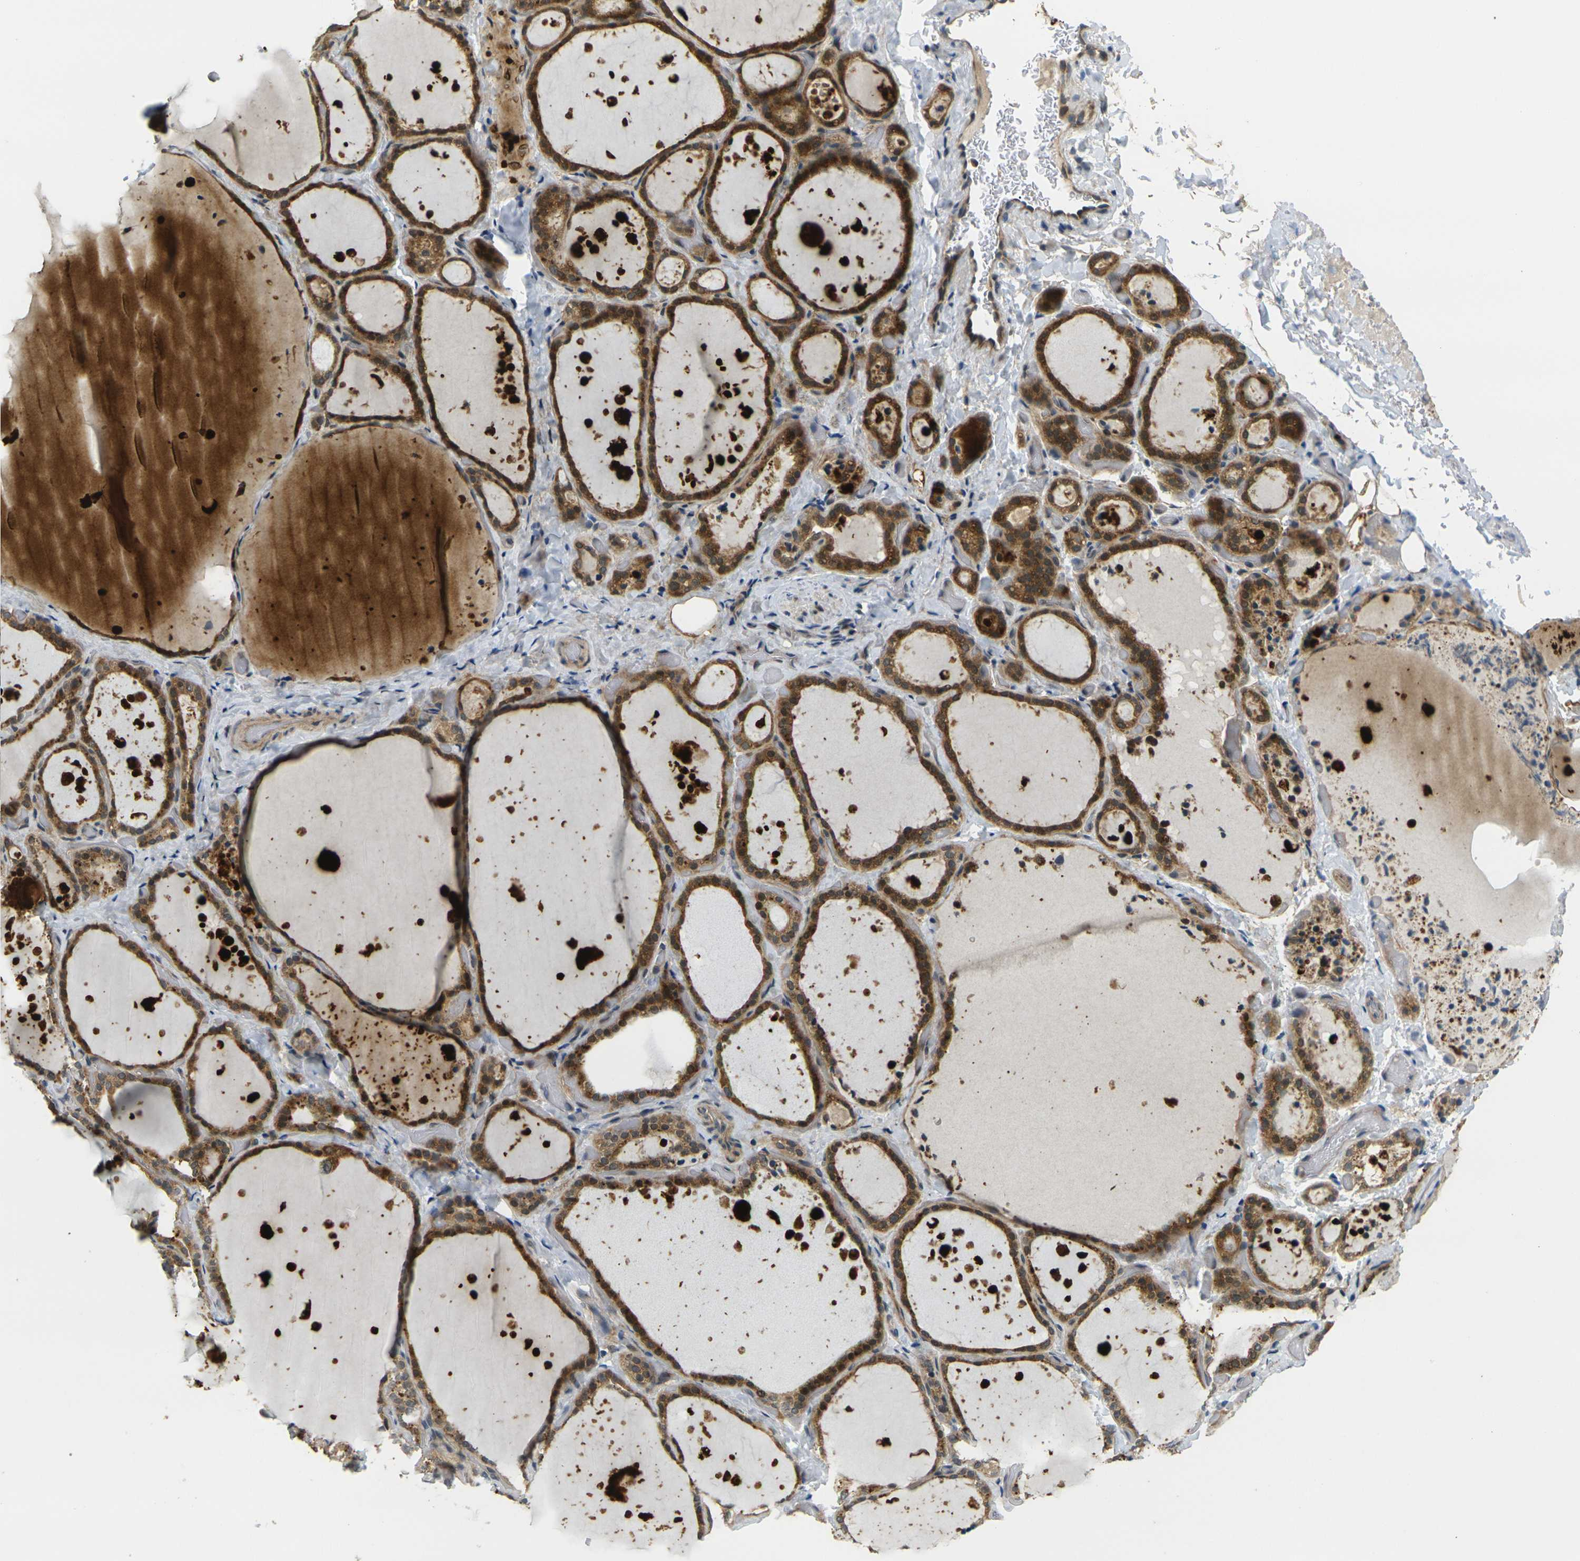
{"staining": {"intensity": "strong", "quantity": ">75%", "location": "cytoplasmic/membranous"}, "tissue": "thyroid gland", "cell_type": "Glandular cells", "image_type": "normal", "snomed": [{"axis": "morphology", "description": "Normal tissue, NOS"}, {"axis": "topography", "description": "Thyroid gland"}], "caption": "Immunohistochemistry staining of unremarkable thyroid gland, which reveals high levels of strong cytoplasmic/membranous staining in approximately >75% of glandular cells indicating strong cytoplasmic/membranous protein positivity. The staining was performed using DAB (3,3'-diaminobenzidine) (brown) for protein detection and nuclei were counterstained in hematoxylin (blue).", "gene": "KLHL8", "patient": {"sex": "female", "age": 44}}